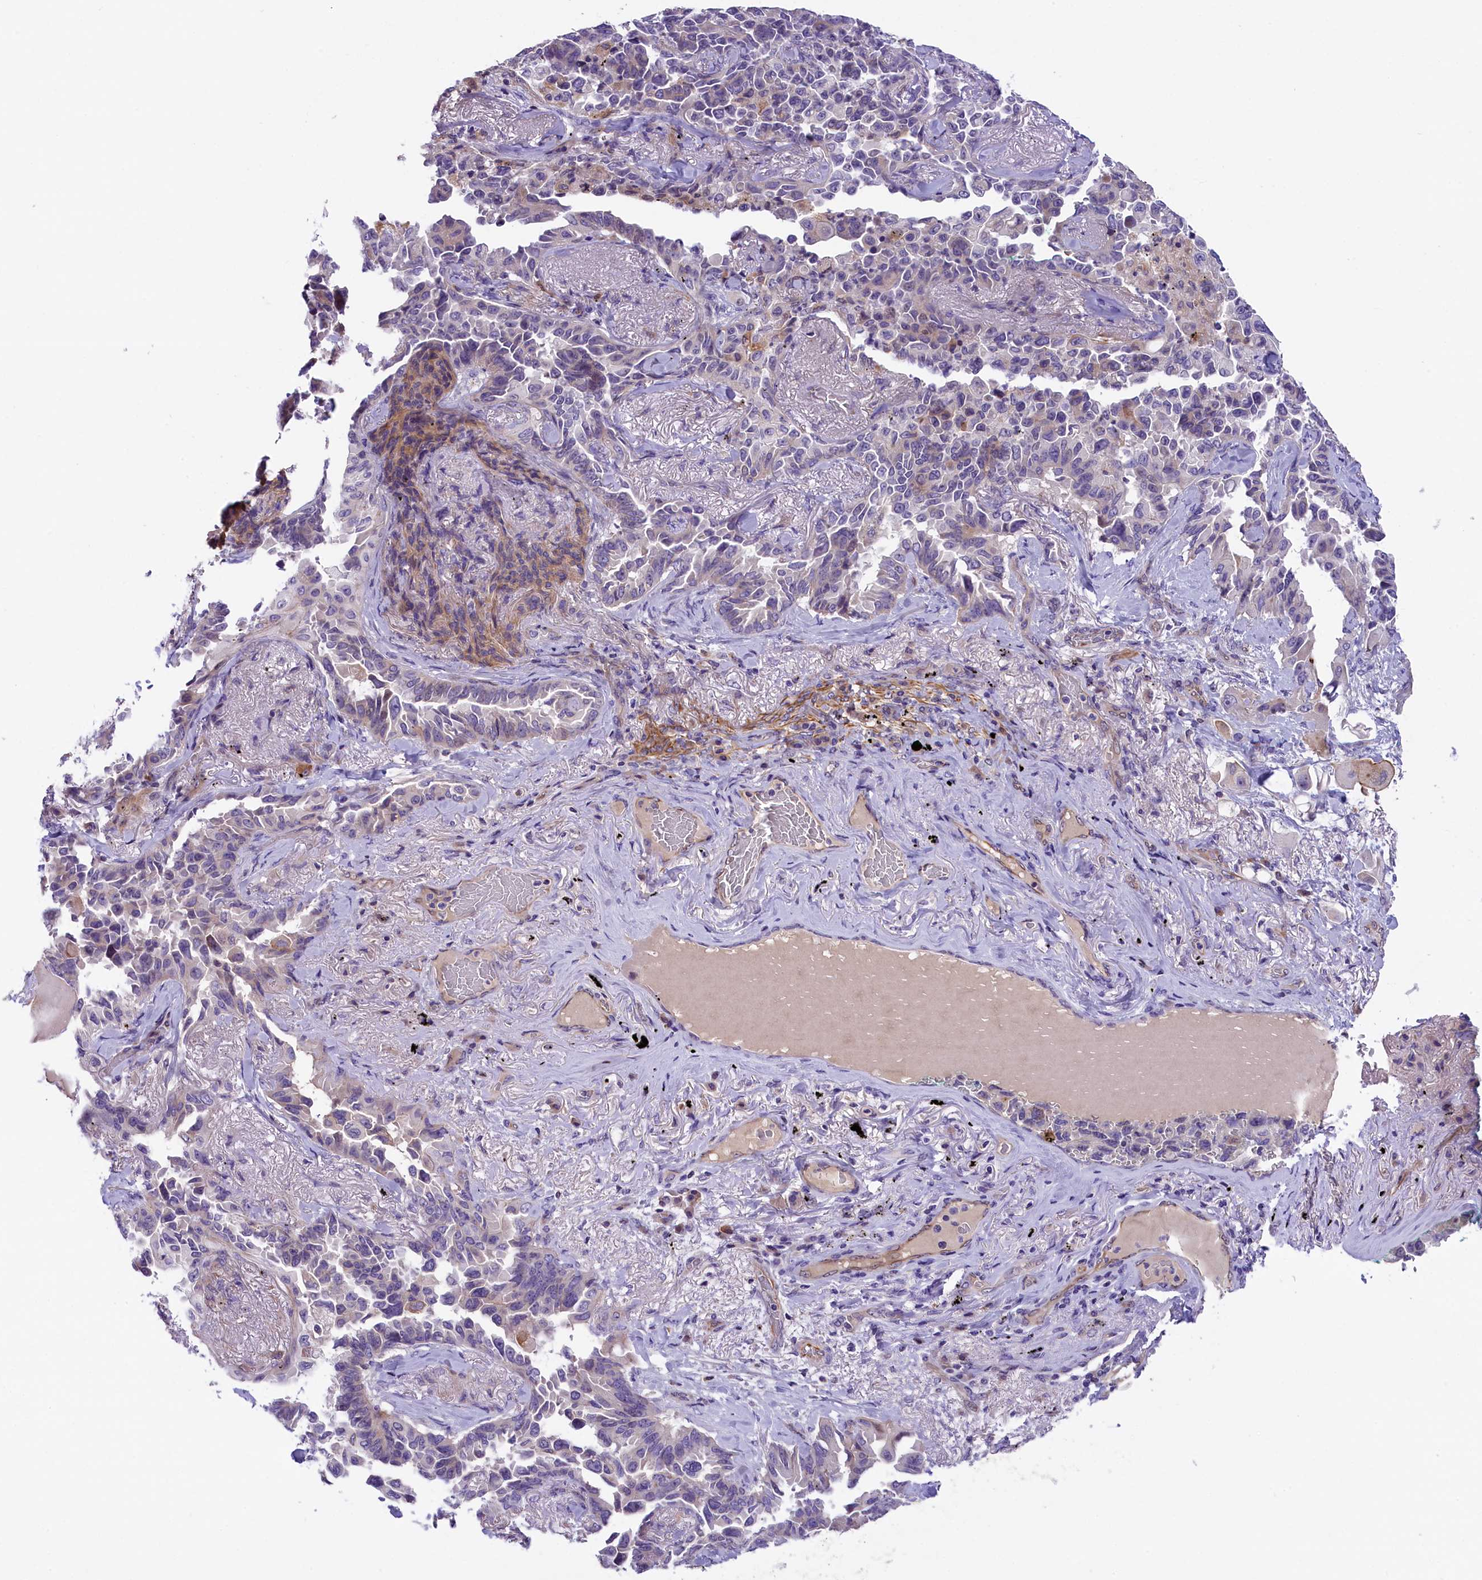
{"staining": {"intensity": "negative", "quantity": "none", "location": "none"}, "tissue": "lung cancer", "cell_type": "Tumor cells", "image_type": "cancer", "snomed": [{"axis": "morphology", "description": "Adenocarcinoma, NOS"}, {"axis": "topography", "description": "Lung"}], "caption": "The micrograph exhibits no significant positivity in tumor cells of lung cancer.", "gene": "CCDC32", "patient": {"sex": "female", "age": 67}}